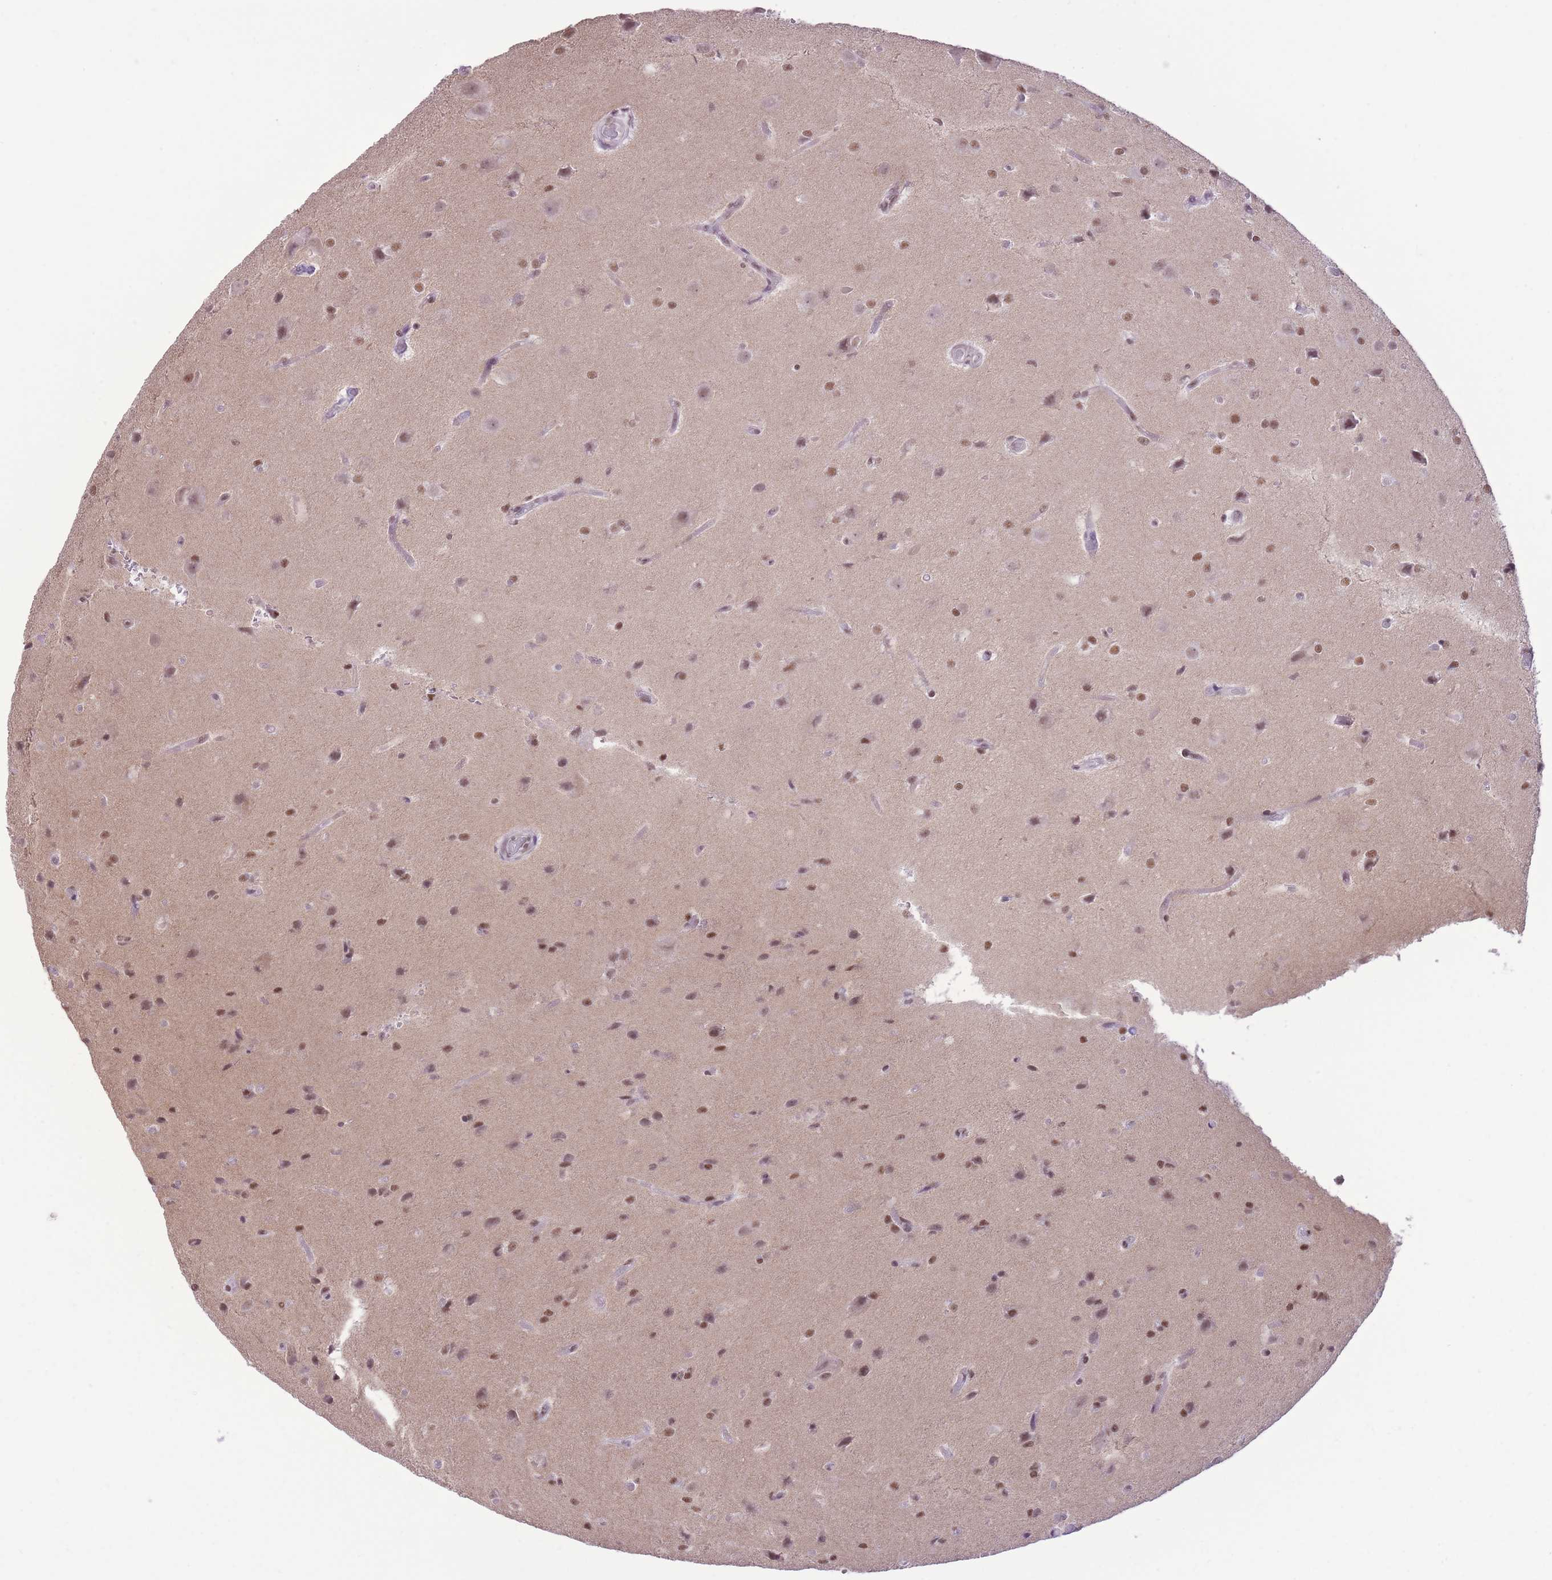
{"staining": {"intensity": "moderate", "quantity": ">75%", "location": "nuclear"}, "tissue": "glioma", "cell_type": "Tumor cells", "image_type": "cancer", "snomed": [{"axis": "morphology", "description": "Glioma, malignant, High grade"}, {"axis": "topography", "description": "Brain"}], "caption": "DAB immunohistochemical staining of malignant glioma (high-grade) demonstrates moderate nuclear protein staining in approximately >75% of tumor cells.", "gene": "ZBED5", "patient": {"sex": "female", "age": 50}}